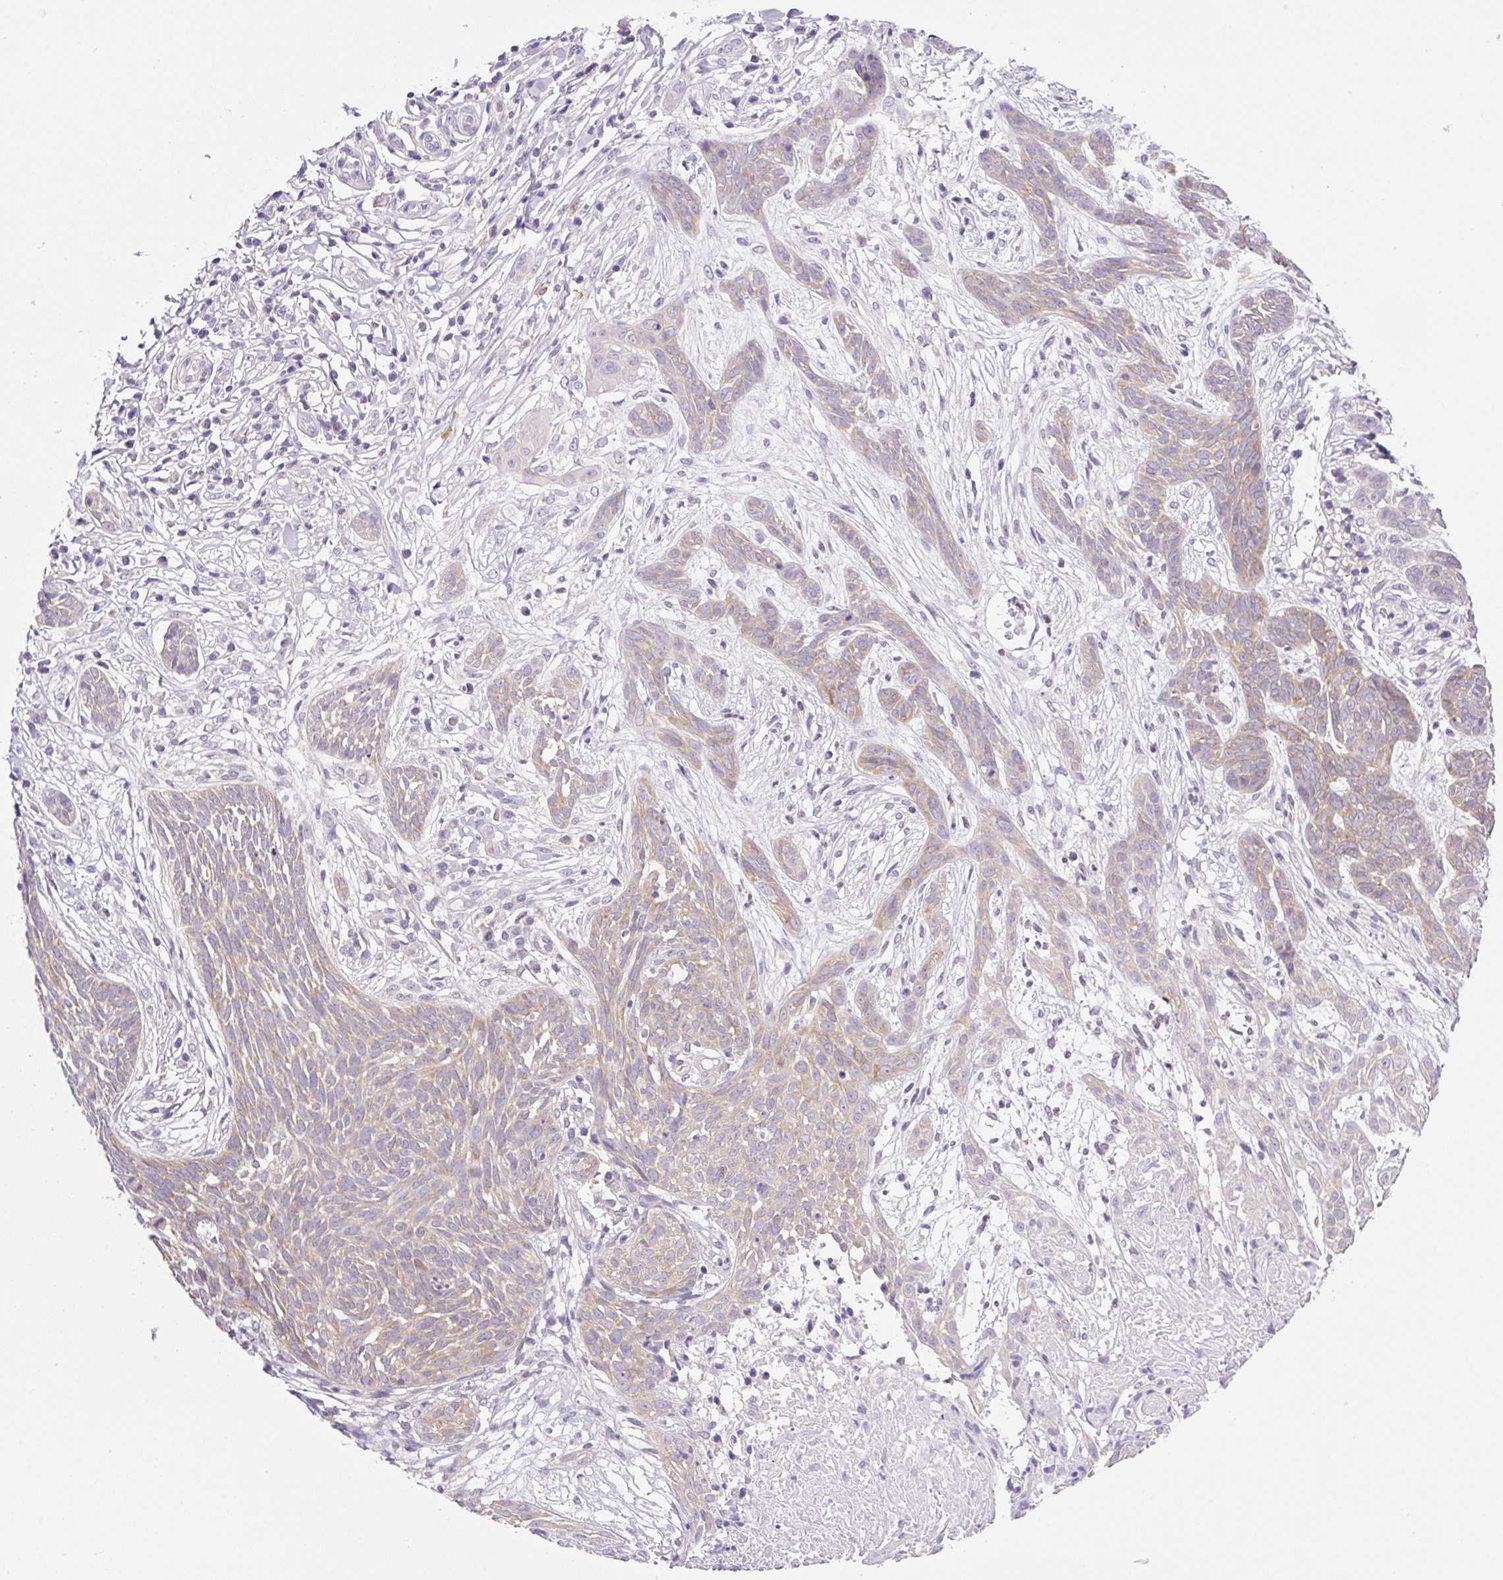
{"staining": {"intensity": "weak", "quantity": "25%-75%", "location": "cytoplasmic/membranous"}, "tissue": "skin cancer", "cell_type": "Tumor cells", "image_type": "cancer", "snomed": [{"axis": "morphology", "description": "Basal cell carcinoma"}, {"axis": "topography", "description": "Skin"}, {"axis": "topography", "description": "Skin, foot"}], "caption": "Approximately 25%-75% of tumor cells in skin cancer display weak cytoplasmic/membranous protein positivity as visualized by brown immunohistochemical staining.", "gene": "CAMK2B", "patient": {"sex": "female", "age": 86}}